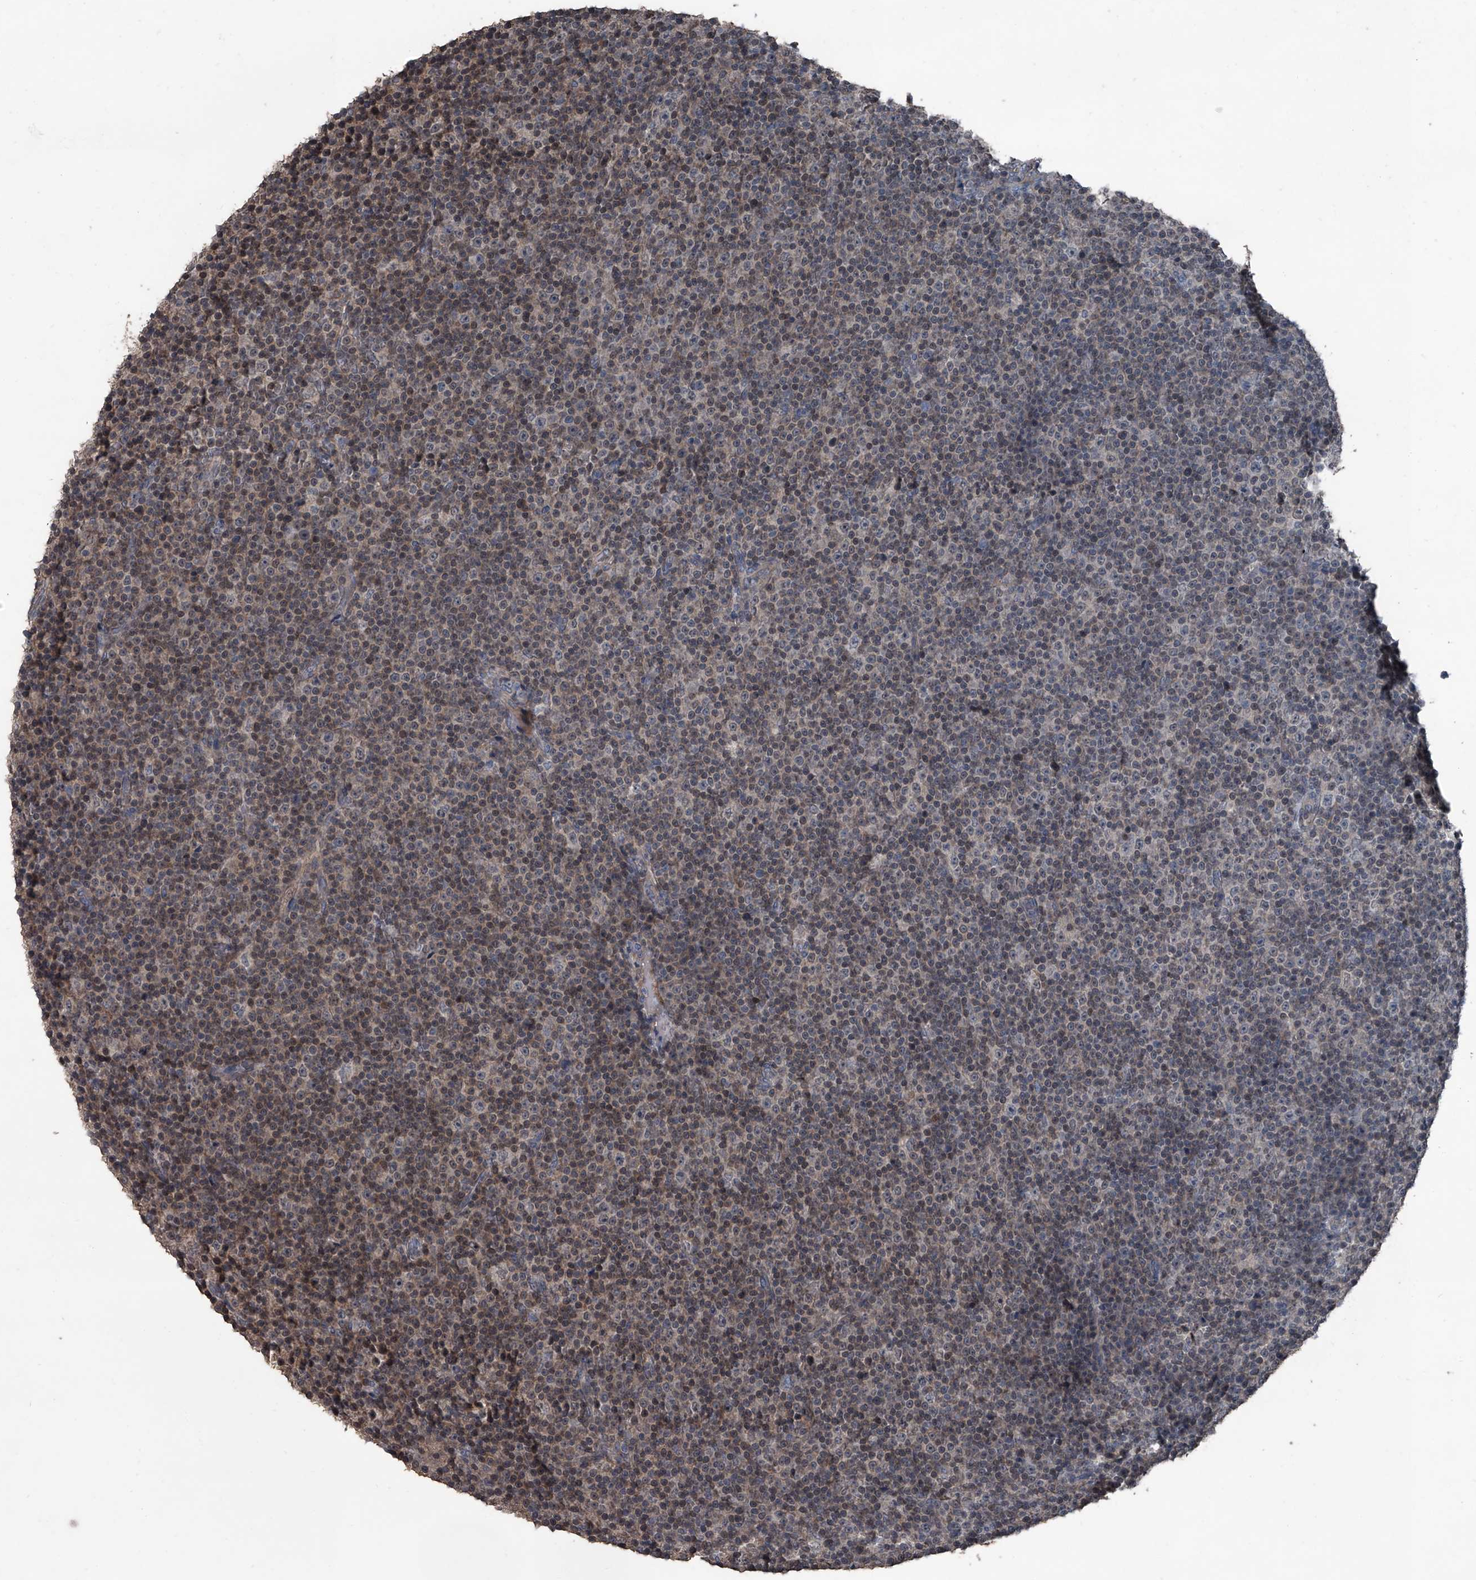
{"staining": {"intensity": "moderate", "quantity": "25%-75%", "location": "nuclear"}, "tissue": "lymphoma", "cell_type": "Tumor cells", "image_type": "cancer", "snomed": [{"axis": "morphology", "description": "Malignant lymphoma, non-Hodgkin's type, Low grade"}, {"axis": "topography", "description": "Lymph node"}], "caption": "A brown stain shows moderate nuclear positivity of a protein in human lymphoma tumor cells.", "gene": "OARD1", "patient": {"sex": "female", "age": 67}}